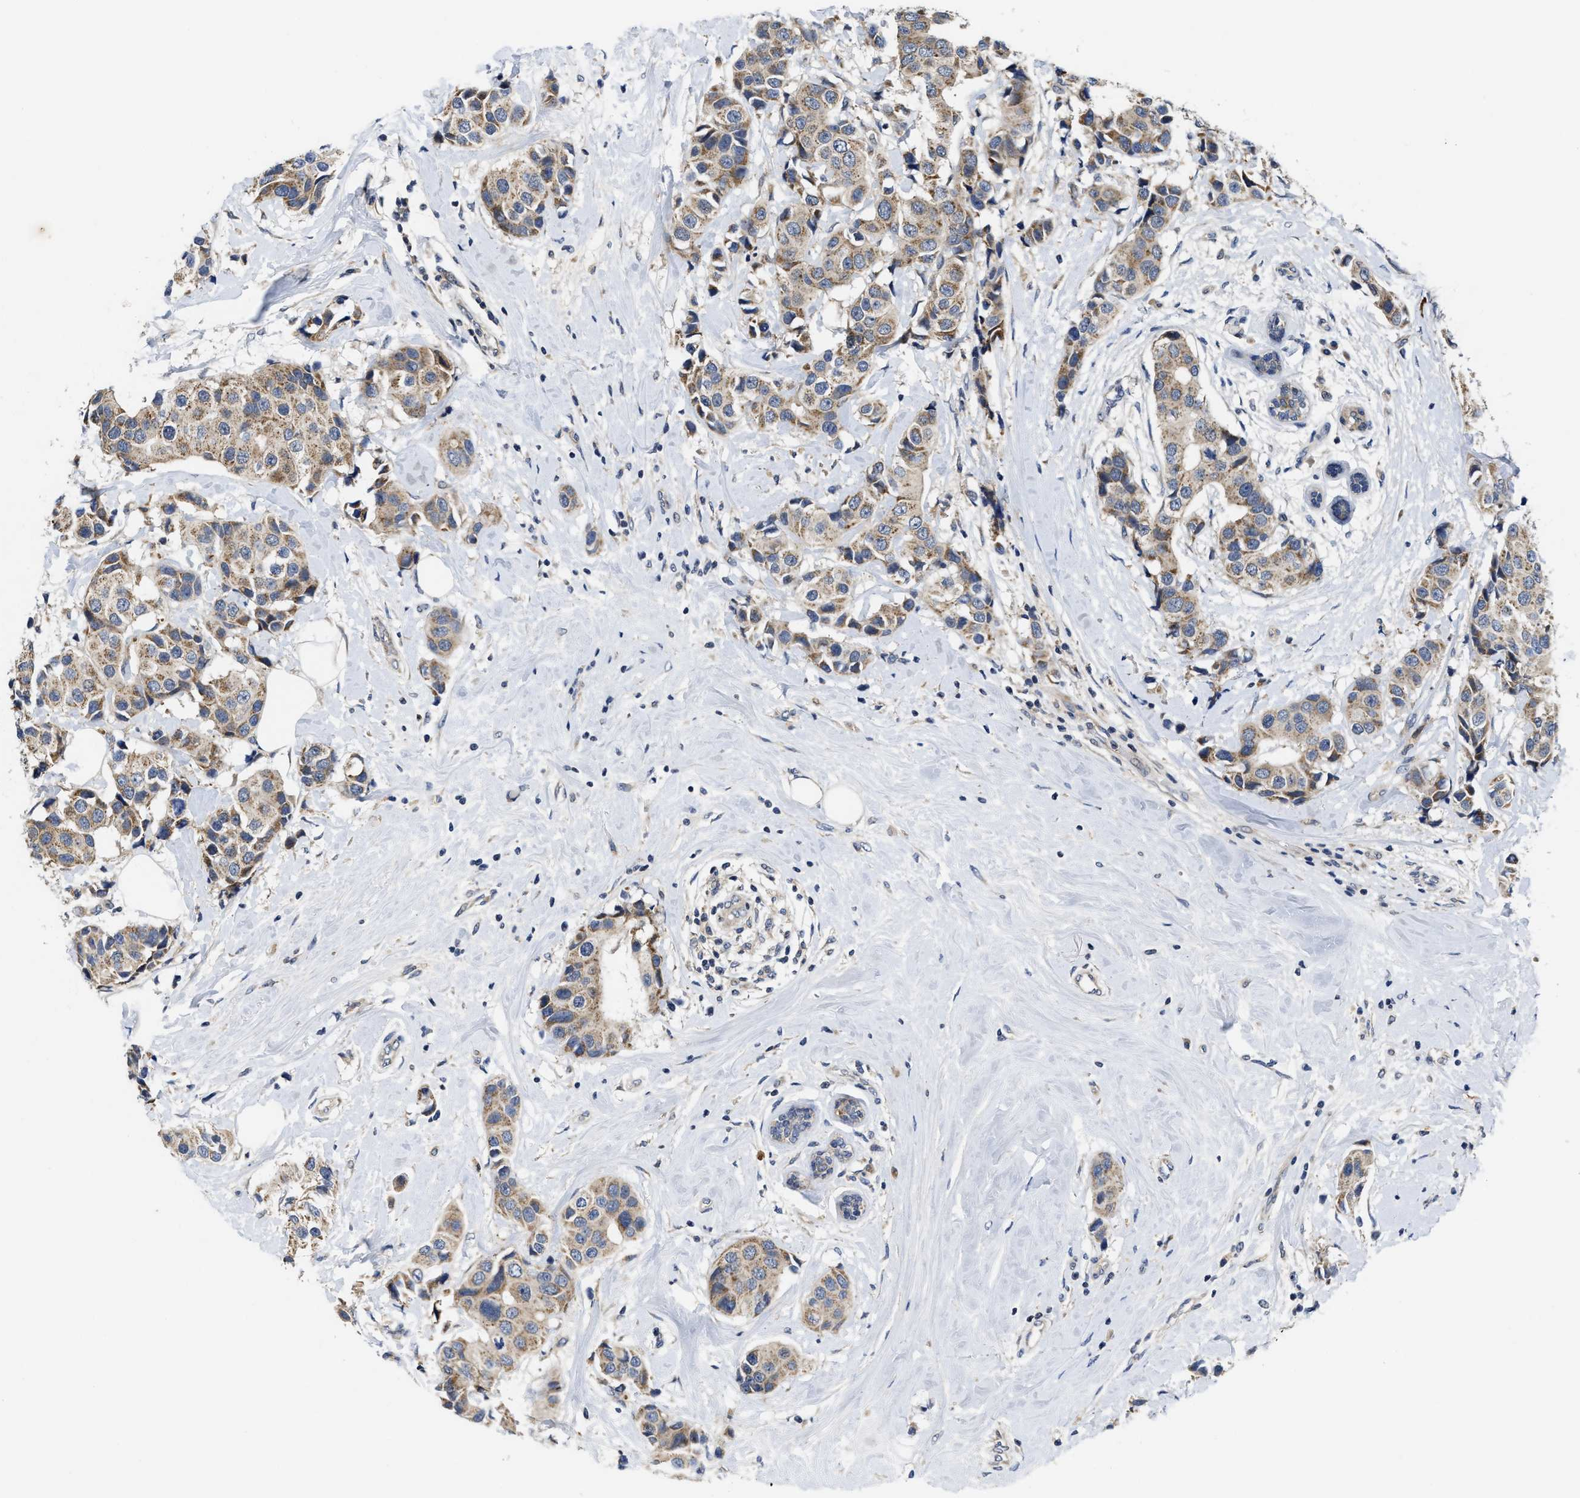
{"staining": {"intensity": "moderate", "quantity": ">75%", "location": "cytoplasmic/membranous"}, "tissue": "breast cancer", "cell_type": "Tumor cells", "image_type": "cancer", "snomed": [{"axis": "morphology", "description": "Normal tissue, NOS"}, {"axis": "morphology", "description": "Duct carcinoma"}, {"axis": "topography", "description": "Breast"}], "caption": "A brown stain shows moderate cytoplasmic/membranous positivity of a protein in breast cancer (infiltrating ductal carcinoma) tumor cells. (IHC, brightfield microscopy, high magnification).", "gene": "EFNA4", "patient": {"sex": "female", "age": 39}}